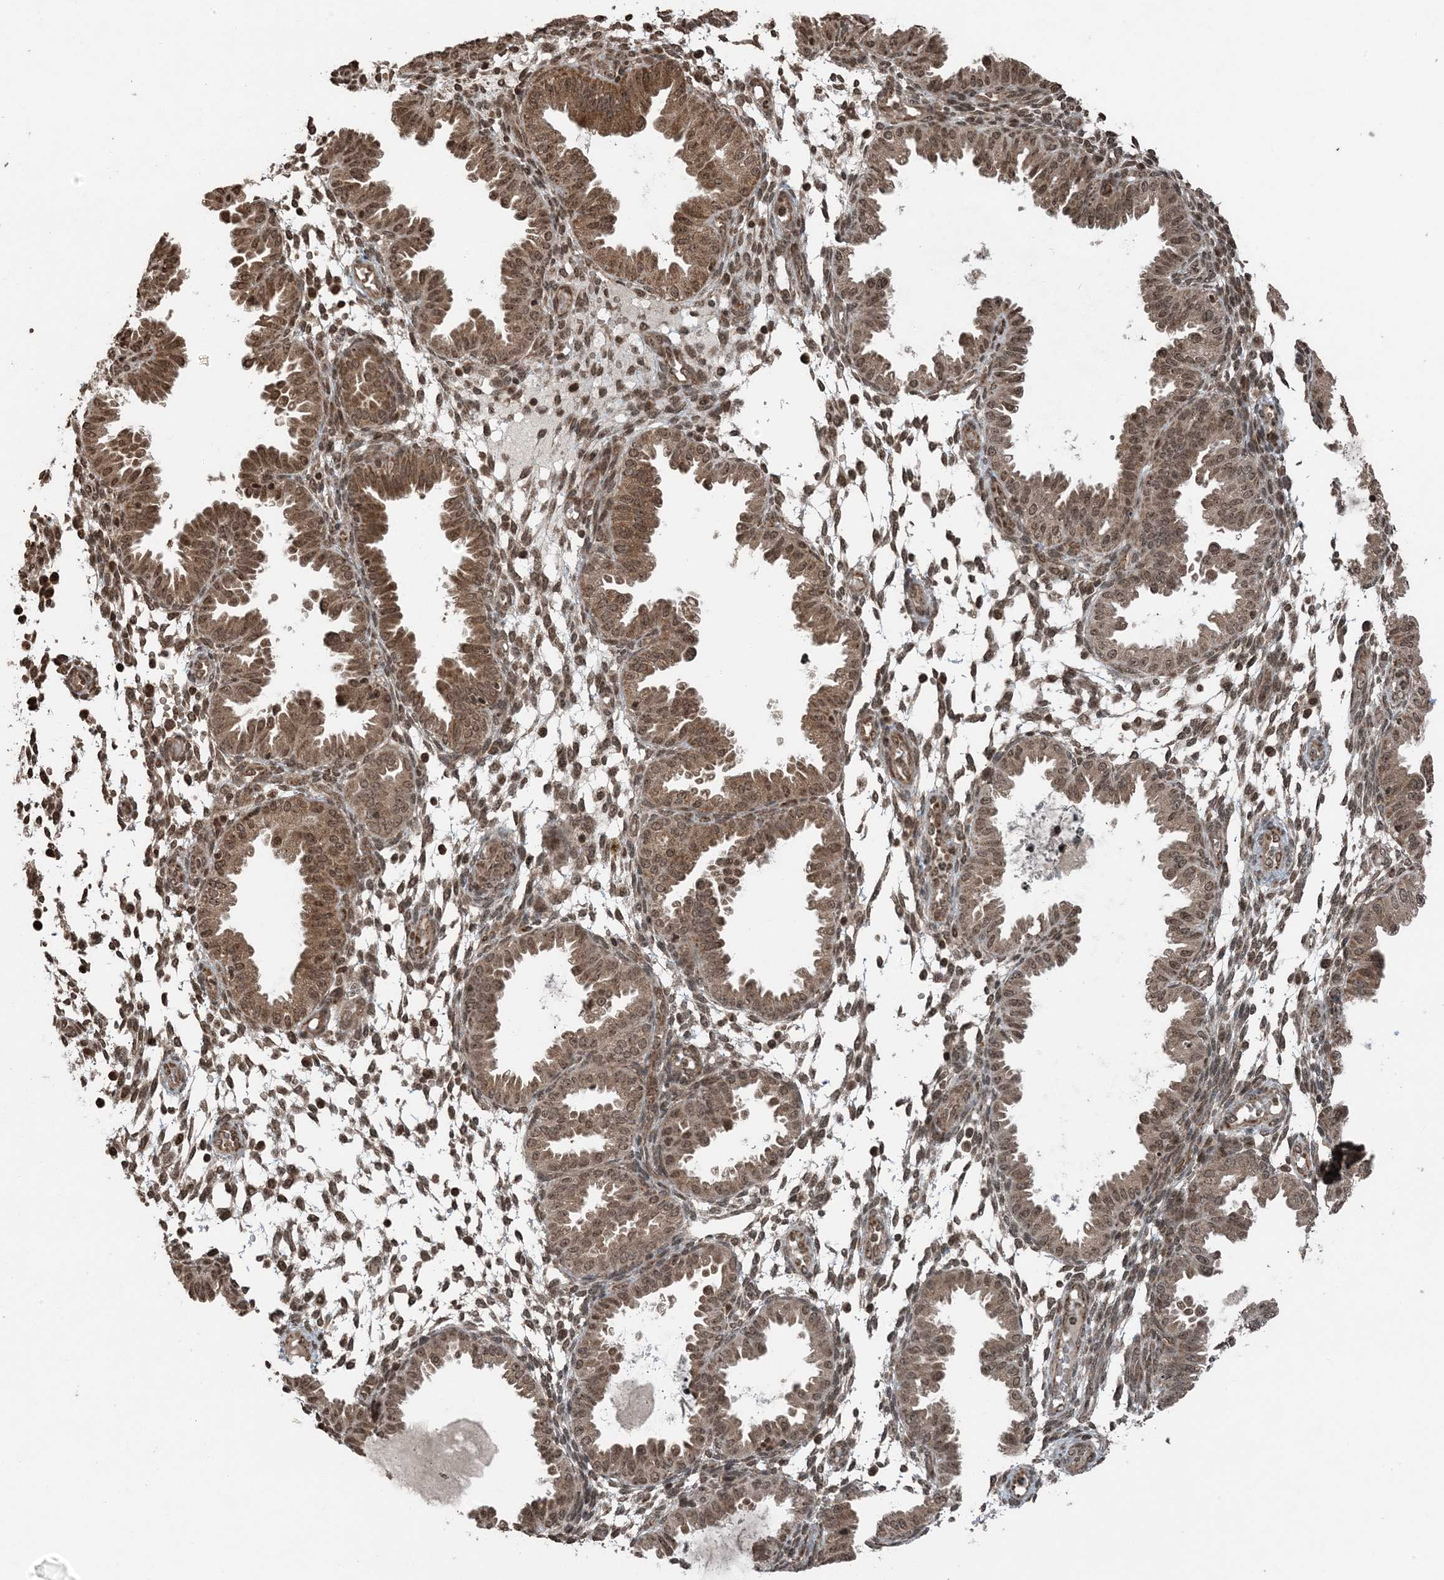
{"staining": {"intensity": "moderate", "quantity": "25%-75%", "location": "nuclear"}, "tissue": "endometrium", "cell_type": "Cells in endometrial stroma", "image_type": "normal", "snomed": [{"axis": "morphology", "description": "Normal tissue, NOS"}, {"axis": "topography", "description": "Endometrium"}], "caption": "A high-resolution image shows immunohistochemistry (IHC) staining of benign endometrium, which exhibits moderate nuclear expression in about 25%-75% of cells in endometrial stroma.", "gene": "ZFAND2B", "patient": {"sex": "female", "age": 33}}